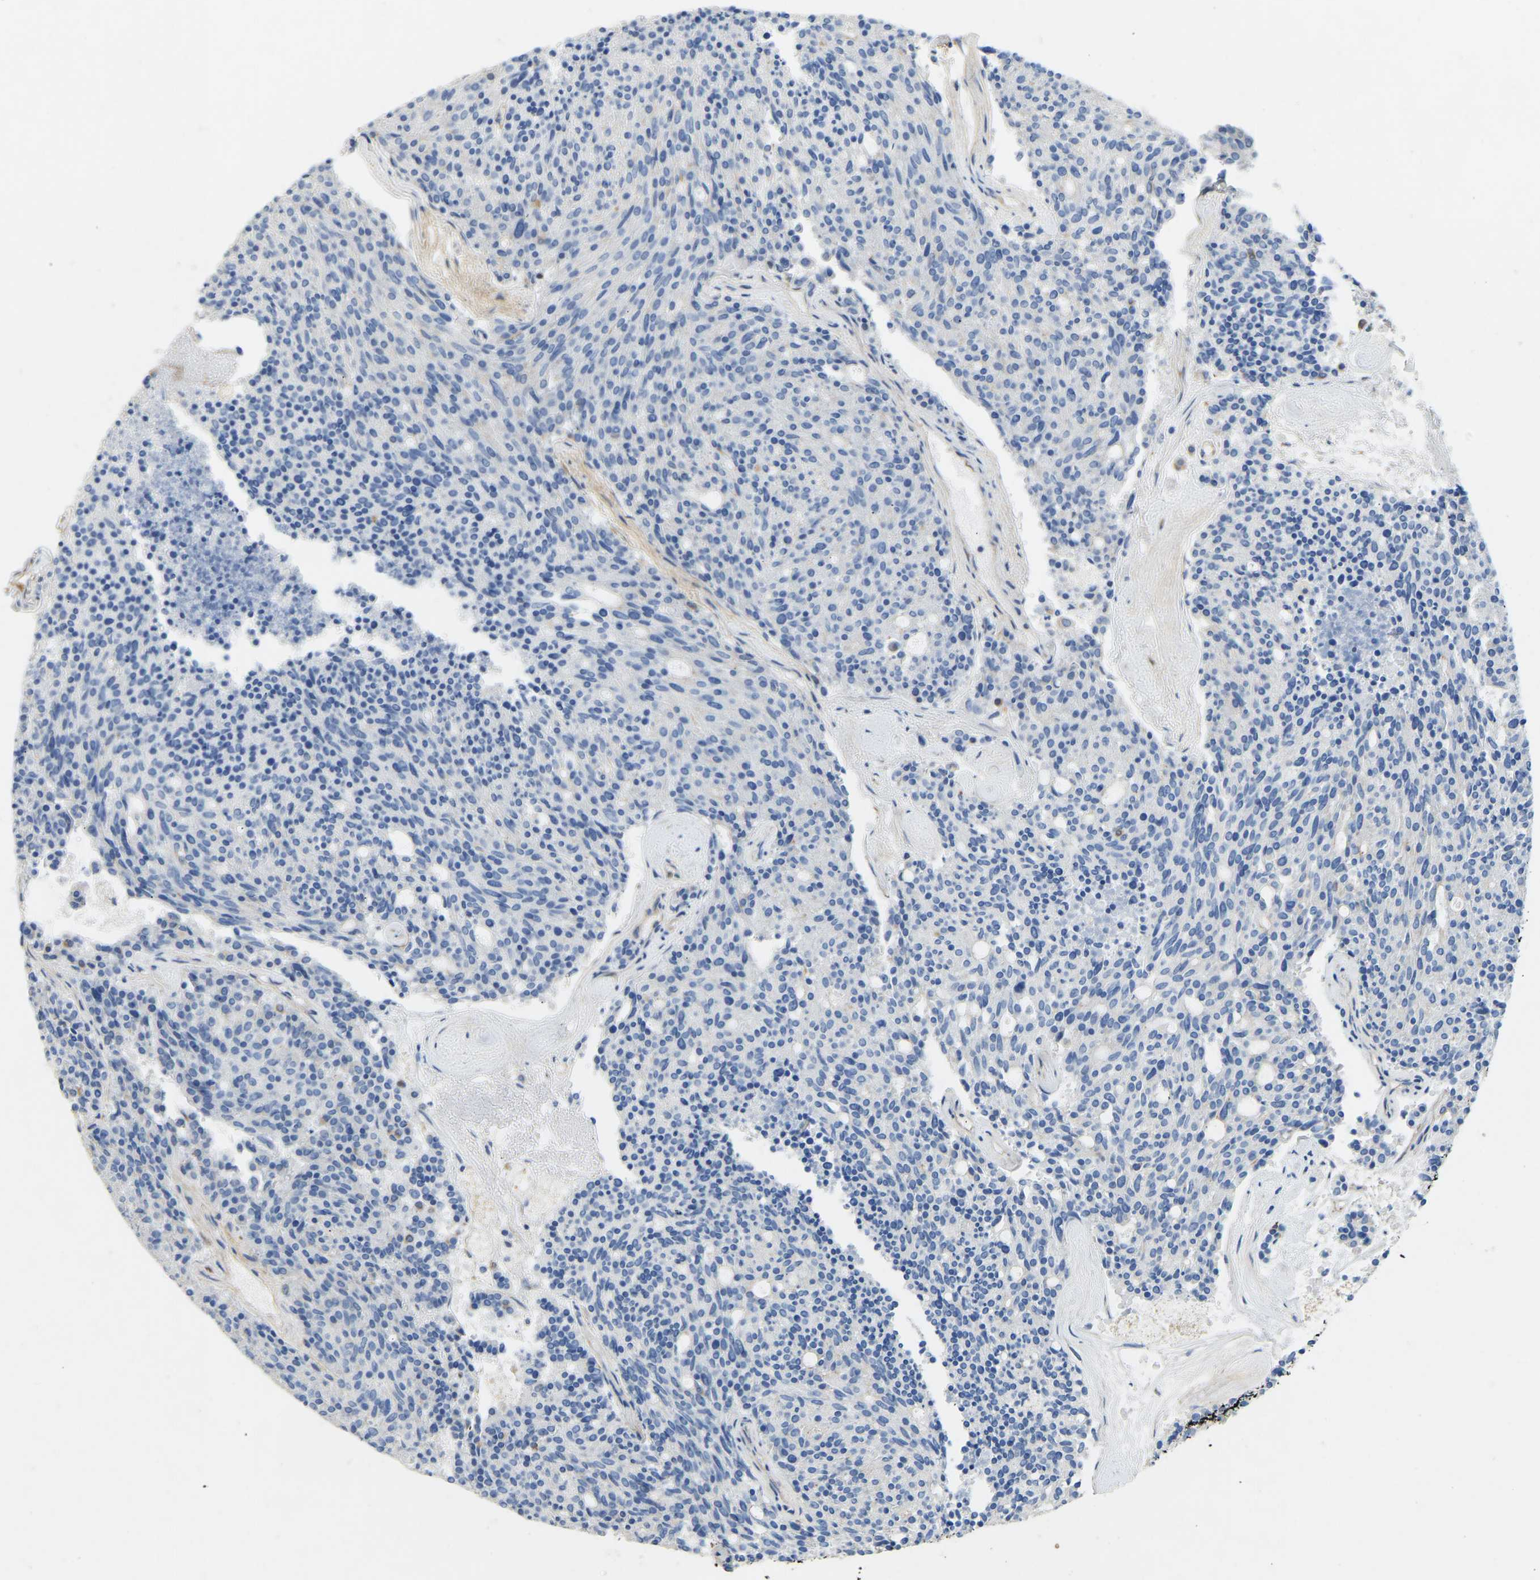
{"staining": {"intensity": "negative", "quantity": "none", "location": "none"}, "tissue": "carcinoid", "cell_type": "Tumor cells", "image_type": "cancer", "snomed": [{"axis": "morphology", "description": "Carcinoid, malignant, NOS"}, {"axis": "topography", "description": "Pancreas"}], "caption": "This is a micrograph of IHC staining of carcinoid (malignant), which shows no expression in tumor cells. Brightfield microscopy of immunohistochemistry stained with DAB (3,3'-diaminobenzidine) (brown) and hematoxylin (blue), captured at high magnification.", "gene": "TECTA", "patient": {"sex": "female", "age": 54}}